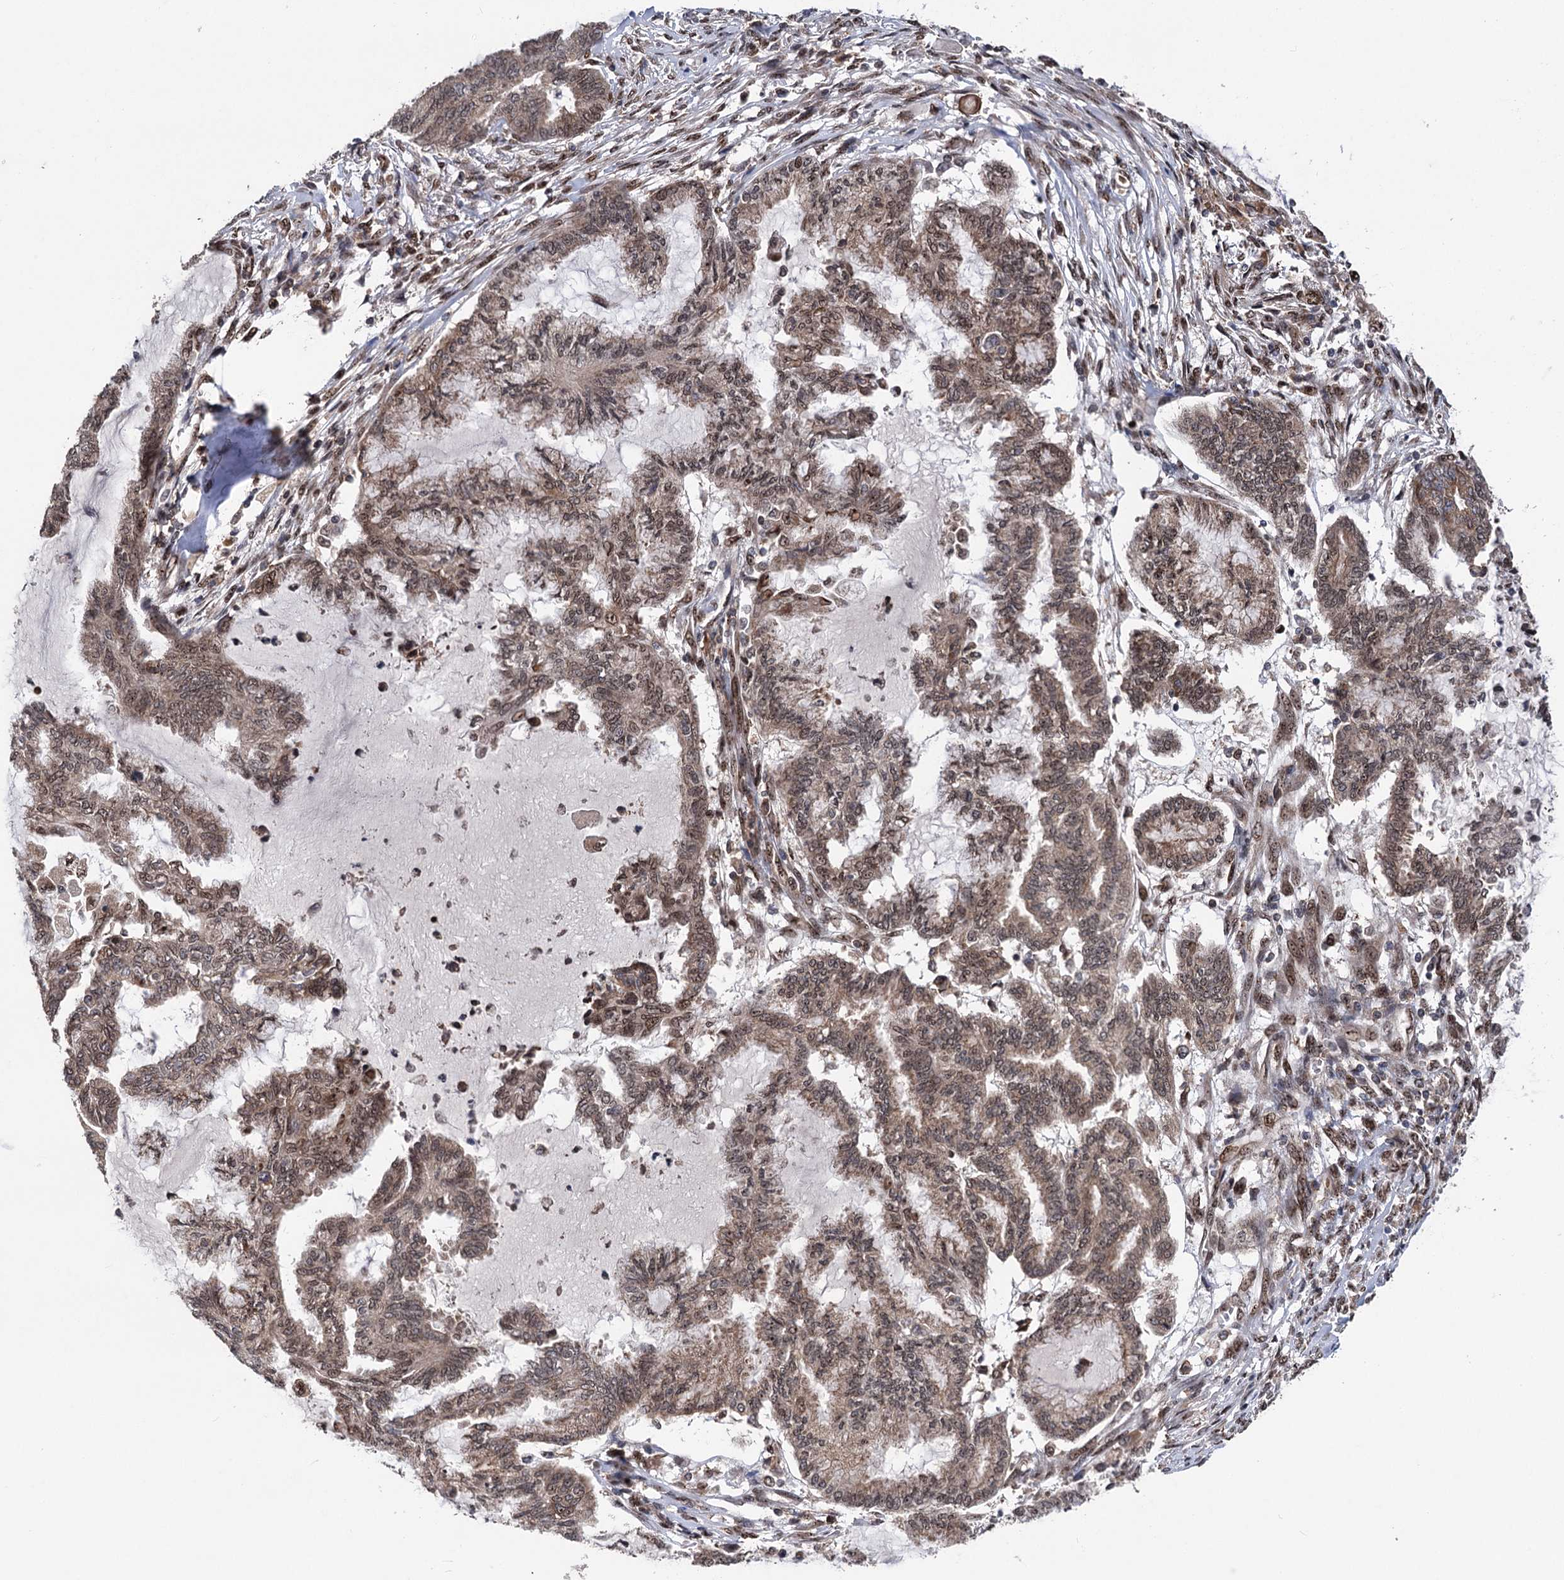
{"staining": {"intensity": "weak", "quantity": ">75%", "location": "cytoplasmic/membranous,nuclear"}, "tissue": "endometrial cancer", "cell_type": "Tumor cells", "image_type": "cancer", "snomed": [{"axis": "morphology", "description": "Adenocarcinoma, NOS"}, {"axis": "topography", "description": "Endometrium"}], "caption": "Immunohistochemical staining of adenocarcinoma (endometrial) demonstrates low levels of weak cytoplasmic/membranous and nuclear protein expression in about >75% of tumor cells. Immunohistochemistry (ihc) stains the protein in brown and the nuclei are stained blue.", "gene": "MESD", "patient": {"sex": "female", "age": 86}}